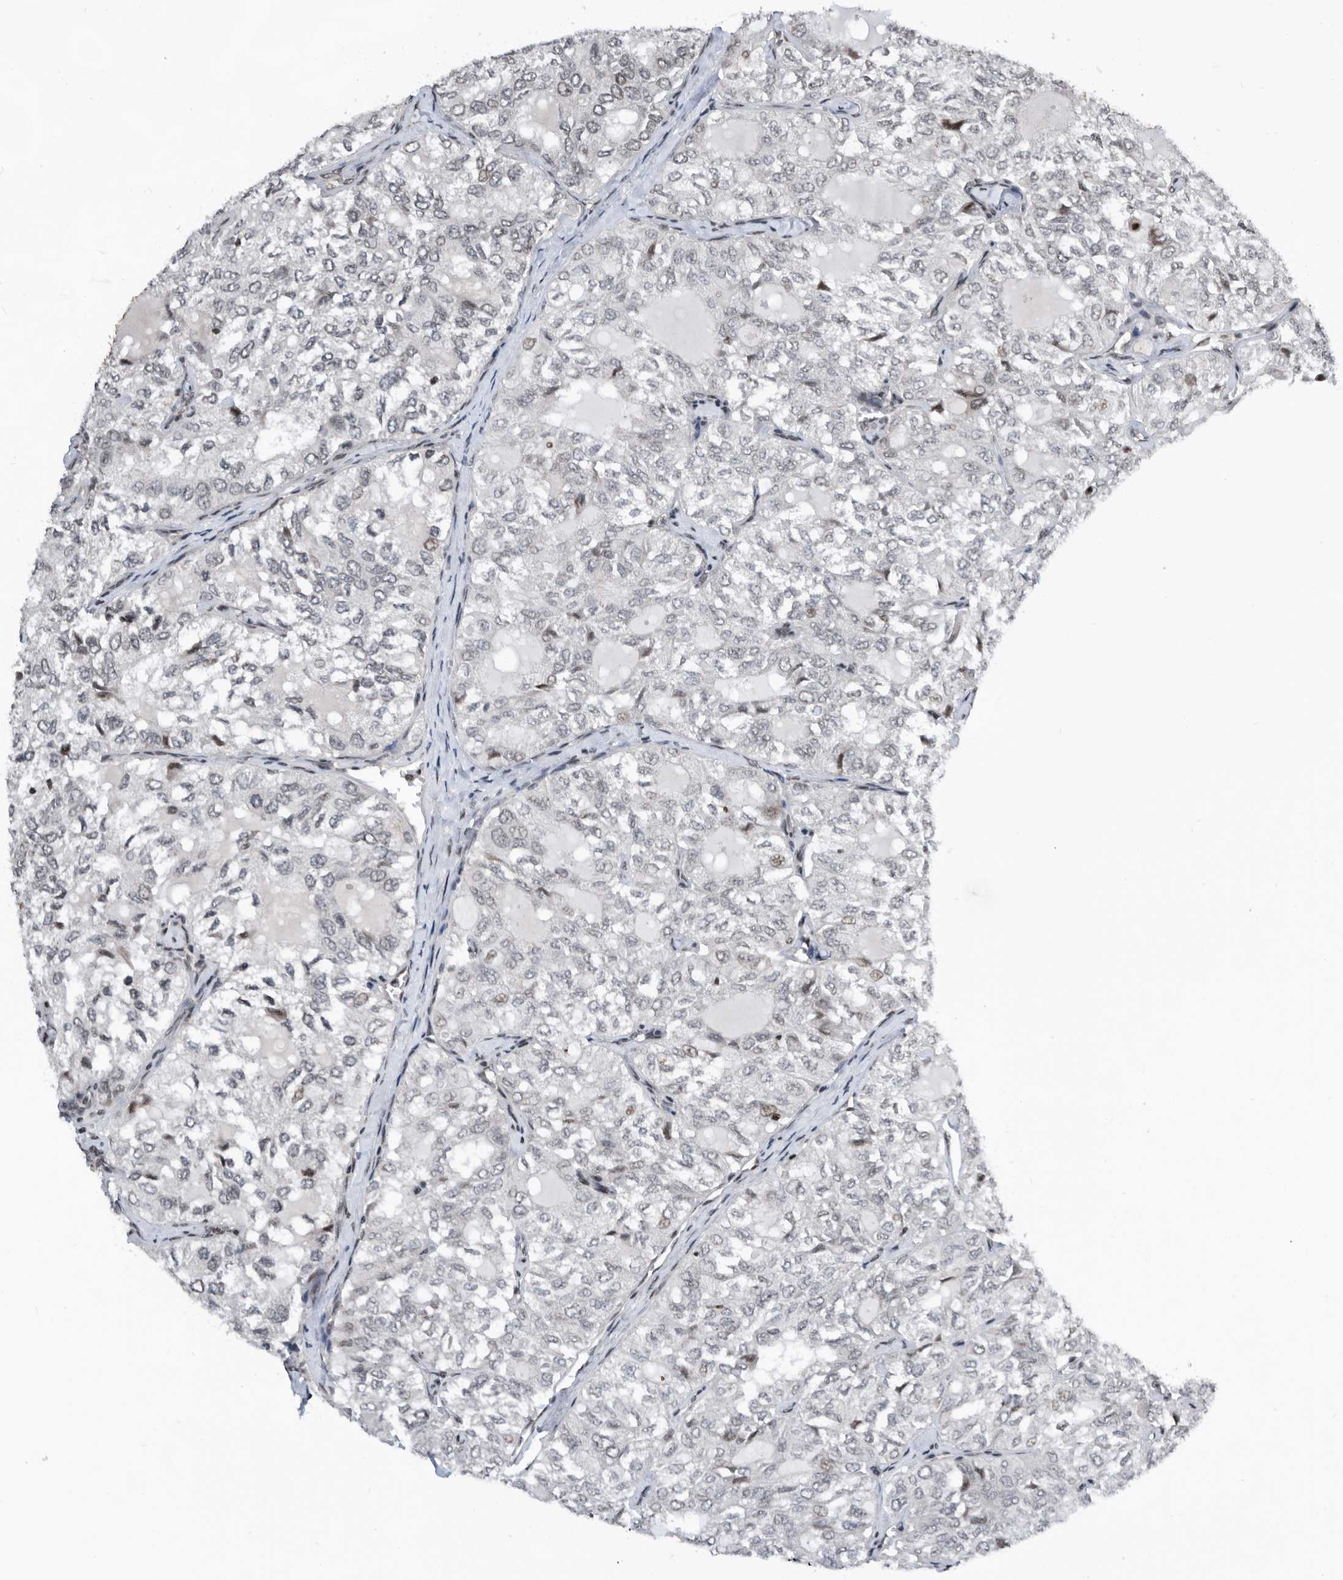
{"staining": {"intensity": "negative", "quantity": "none", "location": "none"}, "tissue": "thyroid cancer", "cell_type": "Tumor cells", "image_type": "cancer", "snomed": [{"axis": "morphology", "description": "Follicular adenoma carcinoma, NOS"}, {"axis": "topography", "description": "Thyroid gland"}], "caption": "IHC of human thyroid cancer (follicular adenoma carcinoma) demonstrates no expression in tumor cells. (DAB immunohistochemistry, high magnification).", "gene": "SNRNP48", "patient": {"sex": "male", "age": 75}}